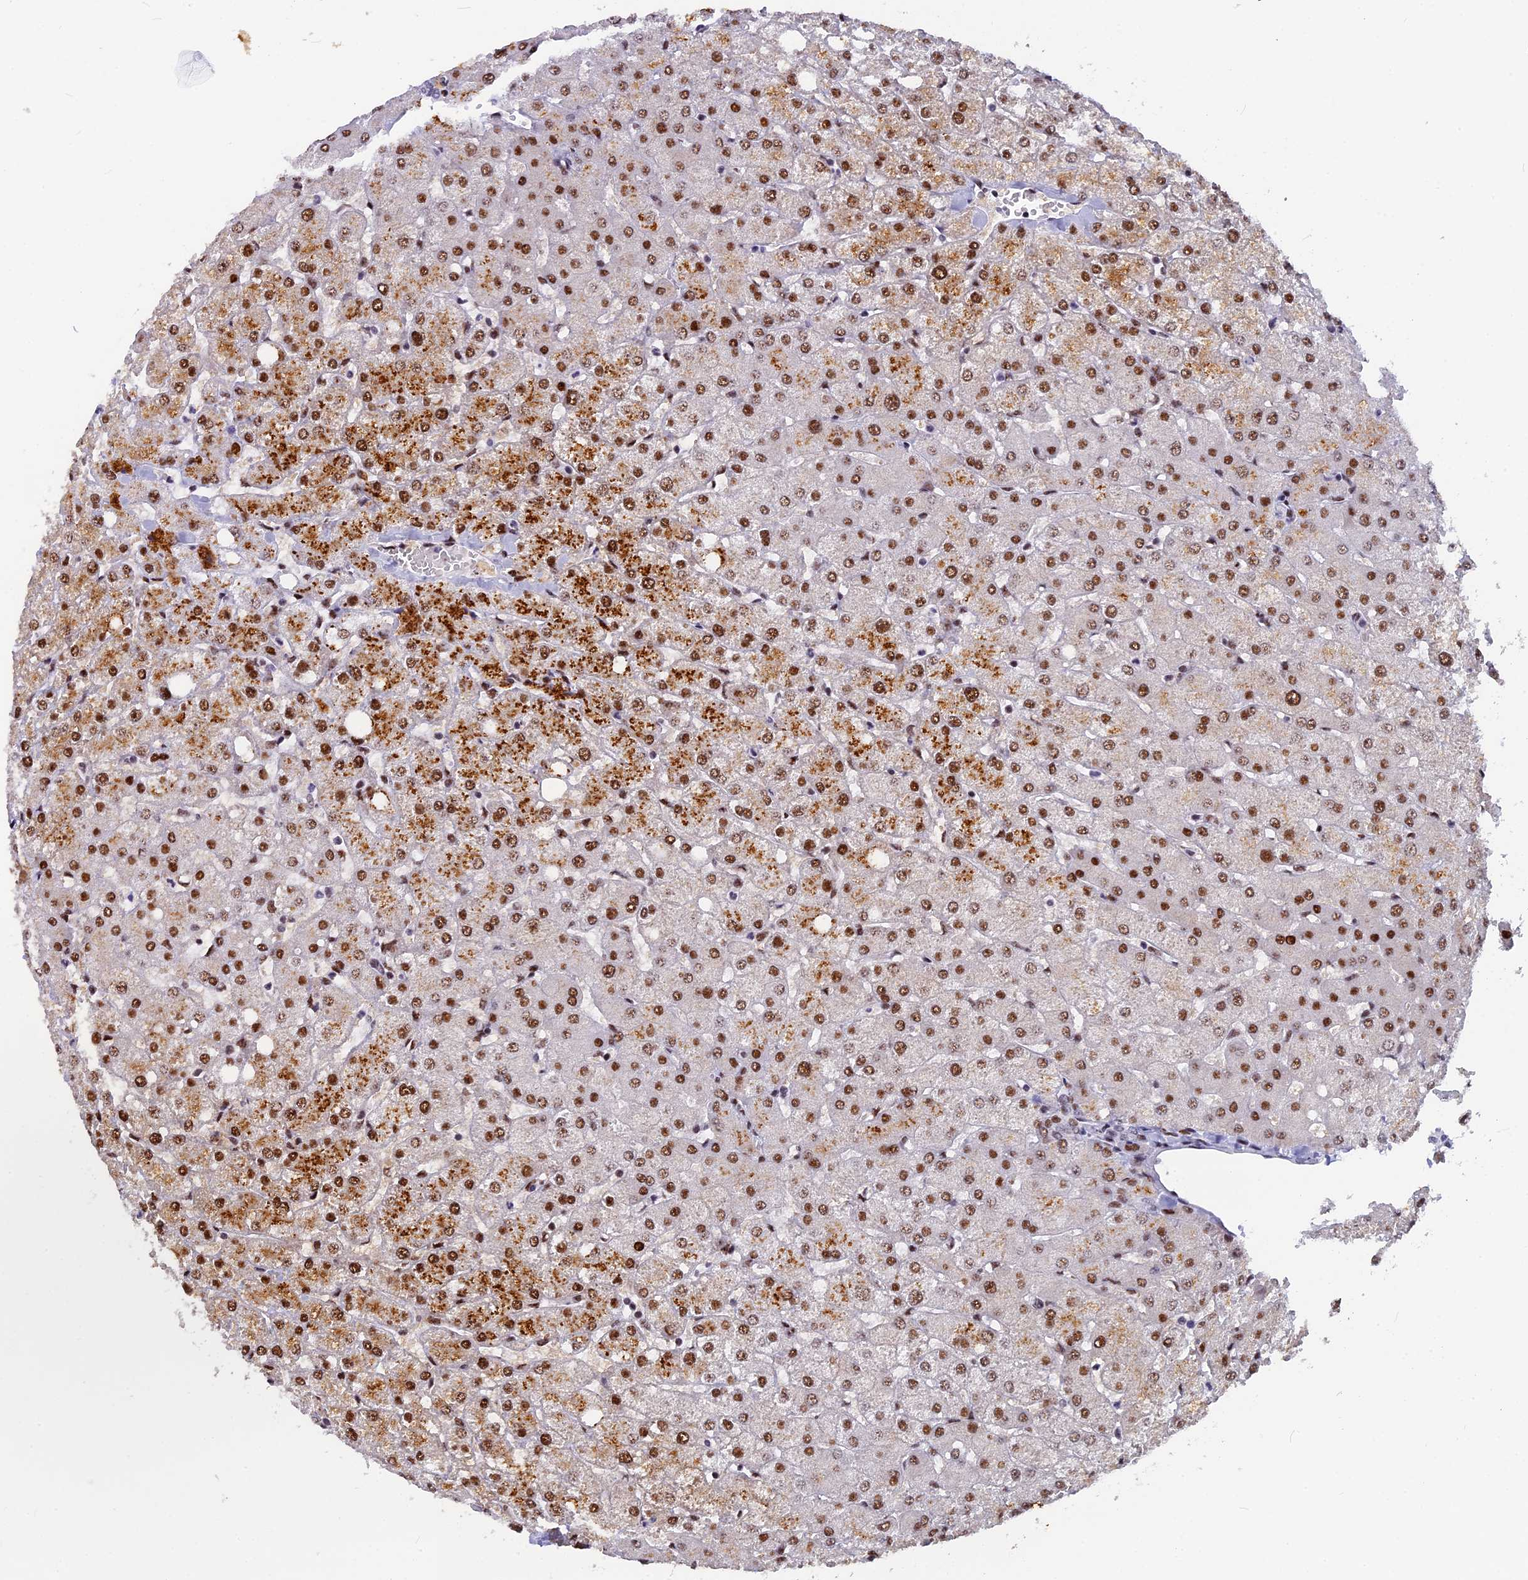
{"staining": {"intensity": "negative", "quantity": "none", "location": "none"}, "tissue": "liver", "cell_type": "Cholangiocytes", "image_type": "normal", "snomed": [{"axis": "morphology", "description": "Normal tissue, NOS"}, {"axis": "topography", "description": "Liver"}], "caption": "Immunohistochemistry photomicrograph of benign liver: human liver stained with DAB (3,3'-diaminobenzidine) shows no significant protein positivity in cholangiocytes.", "gene": "NSA2", "patient": {"sex": "female", "age": 54}}